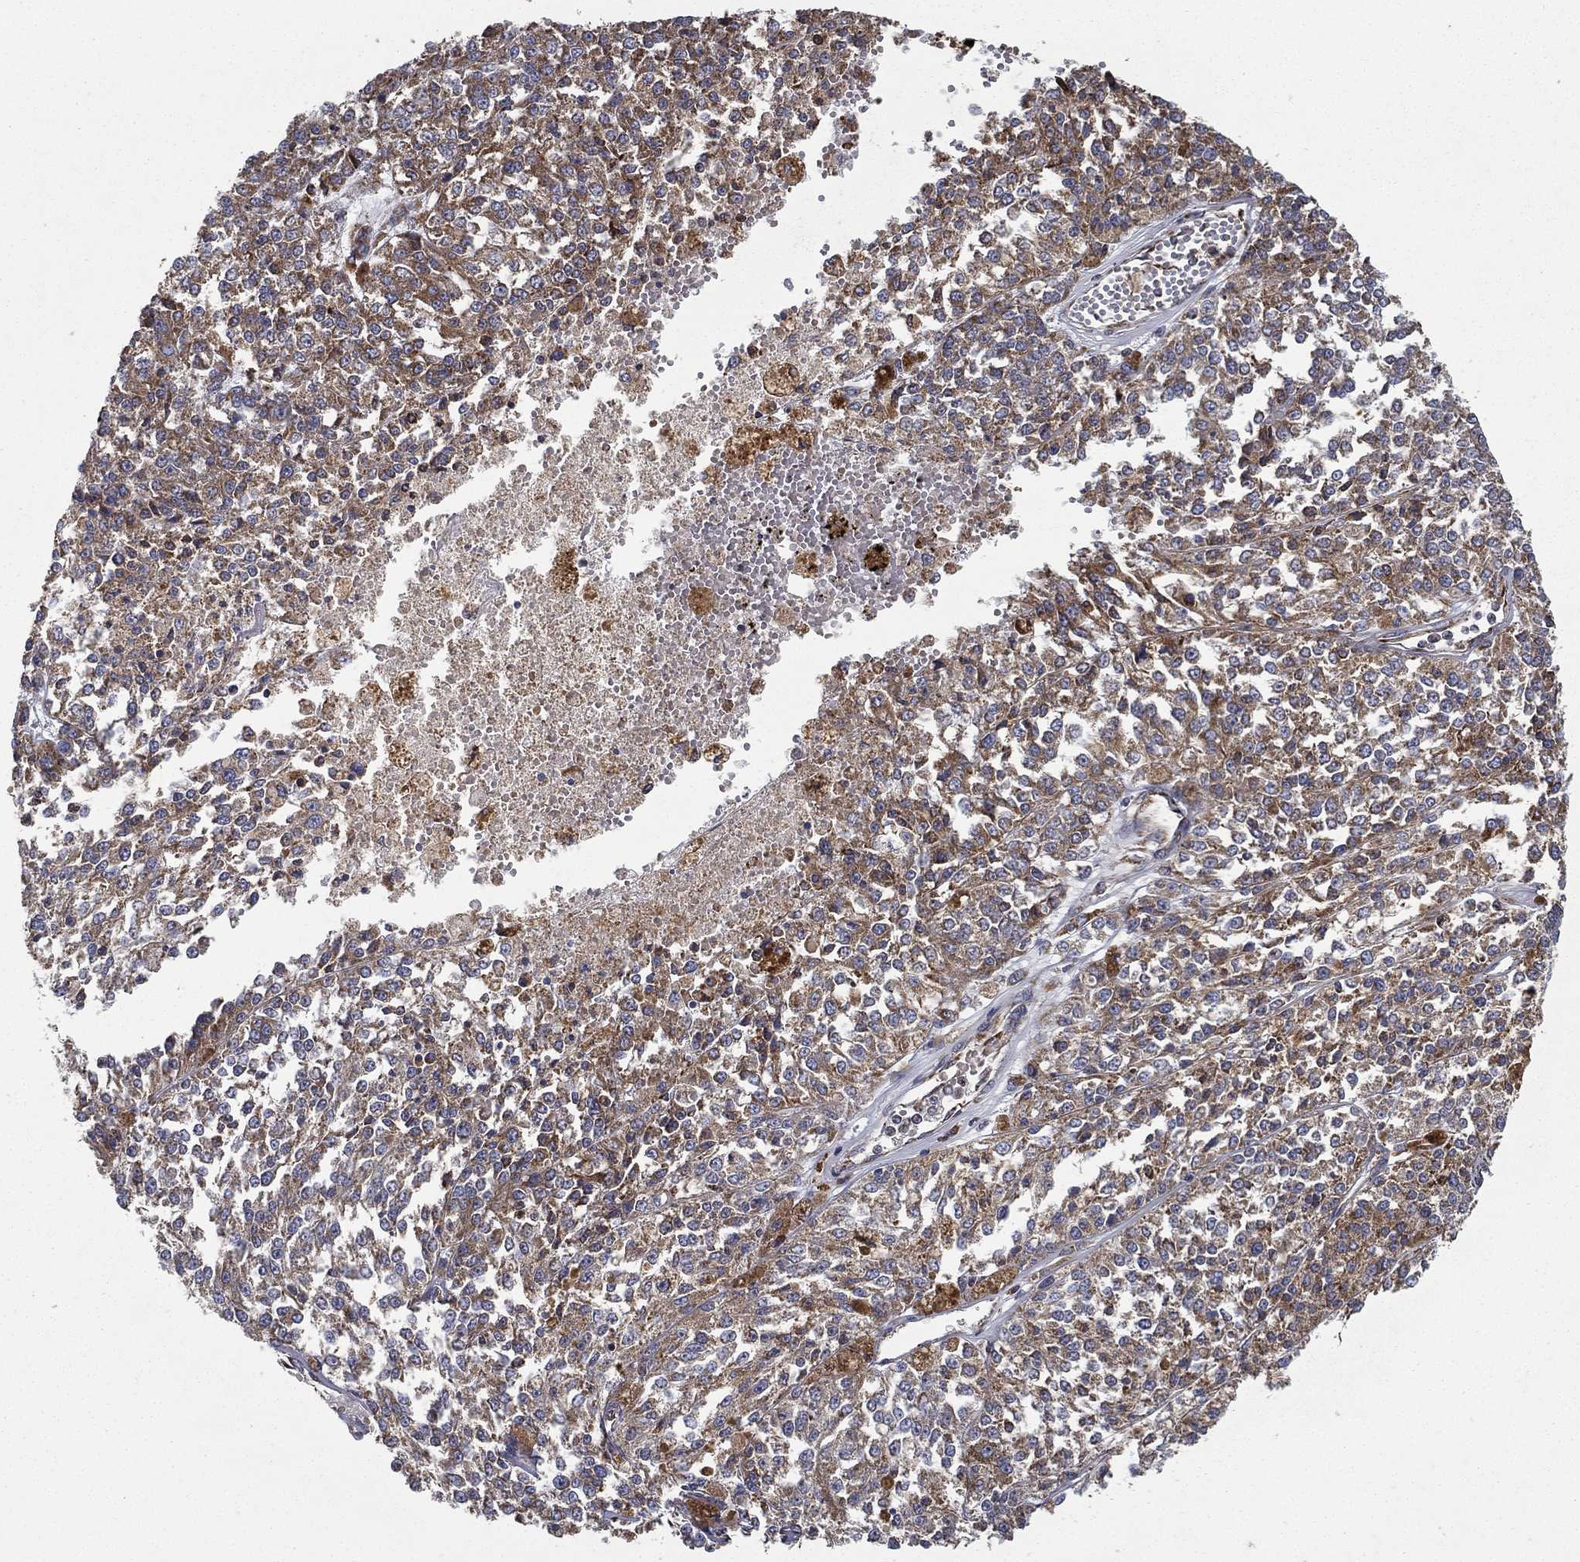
{"staining": {"intensity": "weak", "quantity": "25%-75%", "location": "cytoplasmic/membranous"}, "tissue": "melanoma", "cell_type": "Tumor cells", "image_type": "cancer", "snomed": [{"axis": "morphology", "description": "Malignant melanoma, Metastatic site"}, {"axis": "topography", "description": "Lymph node"}], "caption": "Weak cytoplasmic/membranous expression is identified in approximately 25%-75% of tumor cells in malignant melanoma (metastatic site). Nuclei are stained in blue.", "gene": "MT-CYB", "patient": {"sex": "female", "age": 64}}